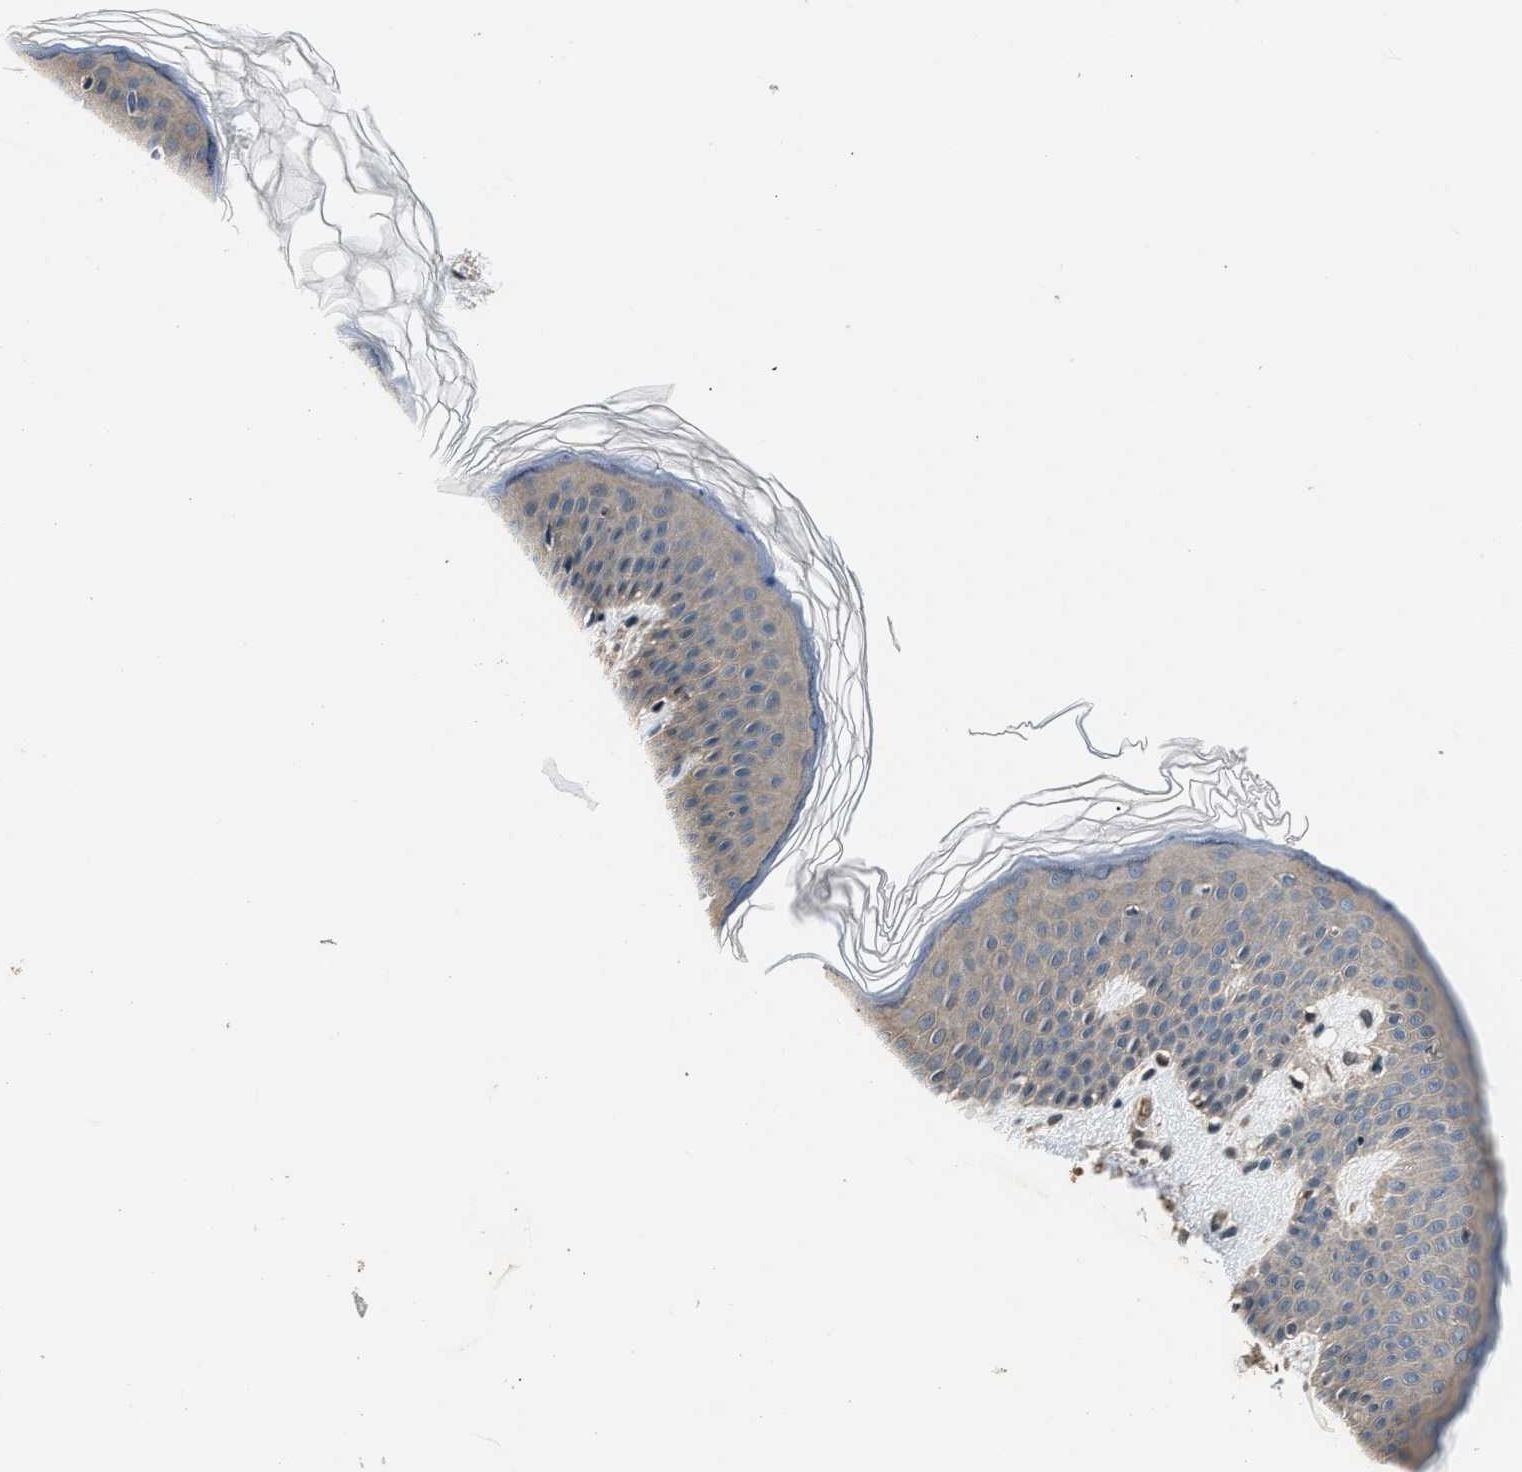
{"staining": {"intensity": "weak", "quantity": "<25%", "location": "cytoplasmic/membranous"}, "tissue": "skin", "cell_type": "Fibroblasts", "image_type": "normal", "snomed": [{"axis": "morphology", "description": "Normal tissue, NOS"}, {"axis": "topography", "description": "Skin"}], "caption": "Immunohistochemistry photomicrograph of normal skin stained for a protein (brown), which displays no staining in fibroblasts. (Stains: DAB (3,3'-diaminobenzidine) immunohistochemistry (IHC) with hematoxylin counter stain, Microscopy: brightfield microscopy at high magnification).", "gene": "DFFA", "patient": {"sex": "male", "age": 41}}